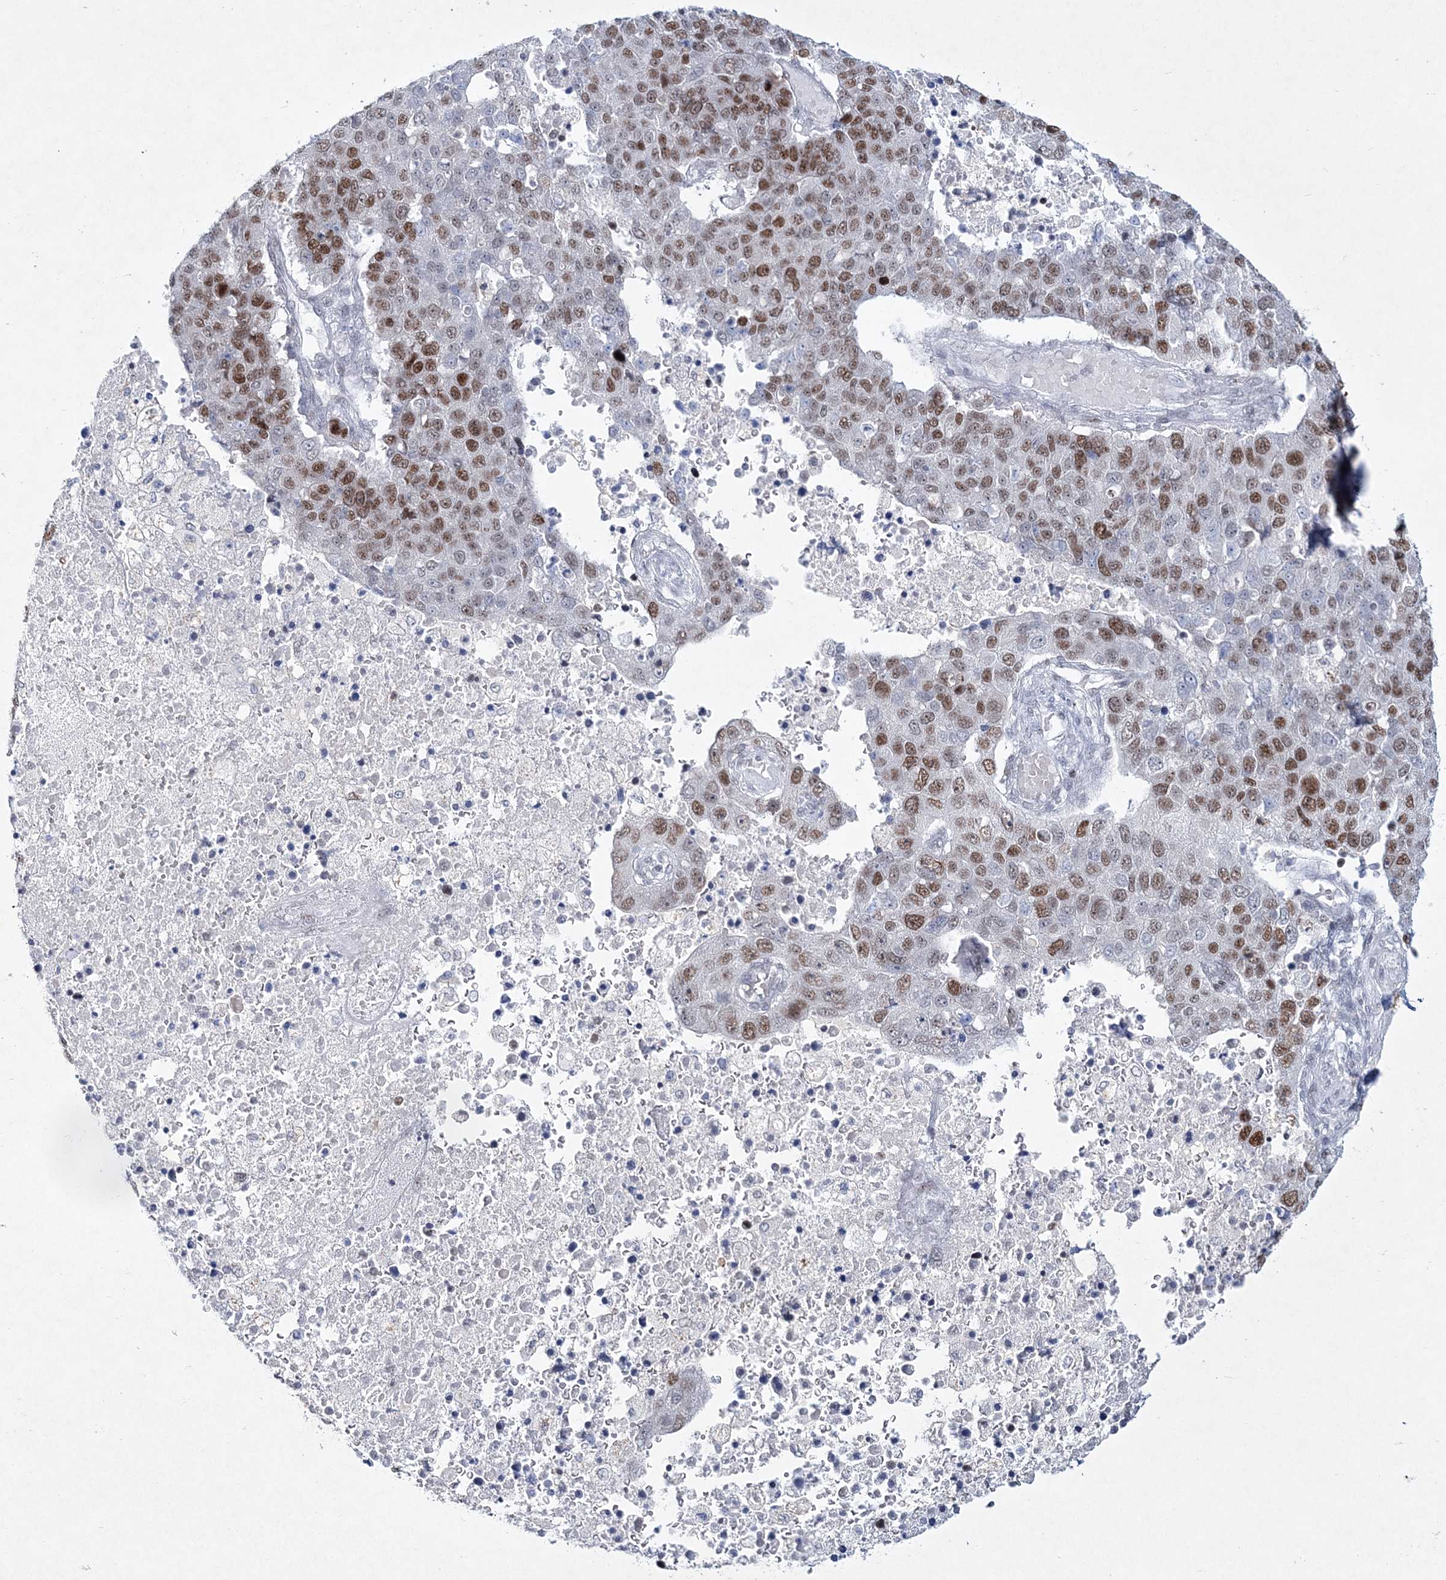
{"staining": {"intensity": "moderate", "quantity": ">75%", "location": "nuclear"}, "tissue": "pancreatic cancer", "cell_type": "Tumor cells", "image_type": "cancer", "snomed": [{"axis": "morphology", "description": "Adenocarcinoma, NOS"}, {"axis": "topography", "description": "Pancreas"}], "caption": "IHC staining of pancreatic adenocarcinoma, which displays medium levels of moderate nuclear expression in approximately >75% of tumor cells indicating moderate nuclear protein positivity. The staining was performed using DAB (3,3'-diaminobenzidine) (brown) for protein detection and nuclei were counterstained in hematoxylin (blue).", "gene": "LRRFIP2", "patient": {"sex": "female", "age": 61}}